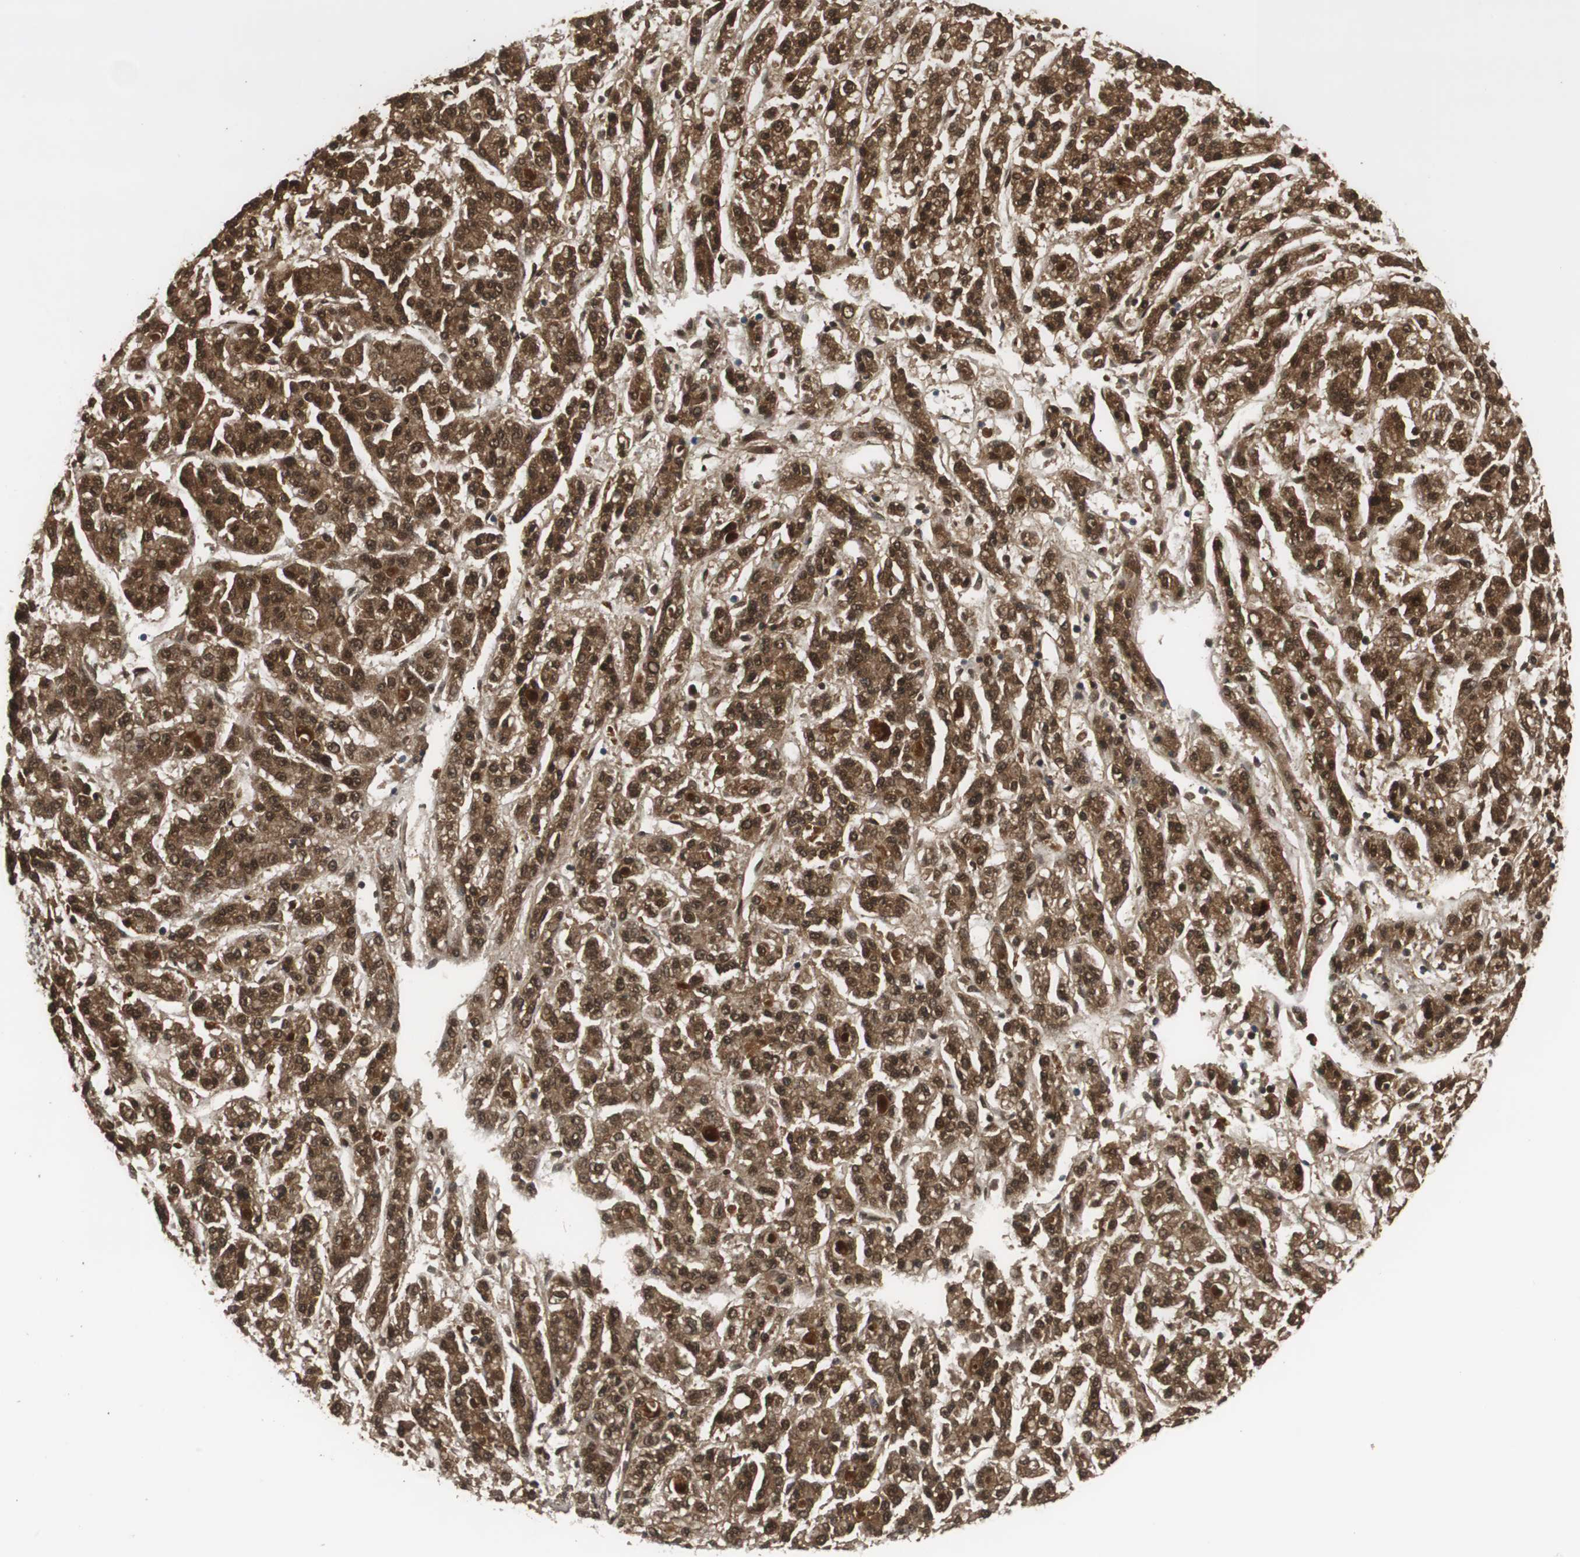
{"staining": {"intensity": "strong", "quantity": ">75%", "location": "cytoplasmic/membranous,nuclear"}, "tissue": "liver cancer", "cell_type": "Tumor cells", "image_type": "cancer", "snomed": [{"axis": "morphology", "description": "Carcinoma, Hepatocellular, NOS"}, {"axis": "topography", "description": "Liver"}], "caption": "Liver hepatocellular carcinoma tissue shows strong cytoplasmic/membranous and nuclear staining in about >75% of tumor cells, visualized by immunohistochemistry. (DAB (3,3'-diaminobenzidine) IHC with brightfield microscopy, high magnification).", "gene": "HMGCL", "patient": {"sex": "male", "age": 70}}